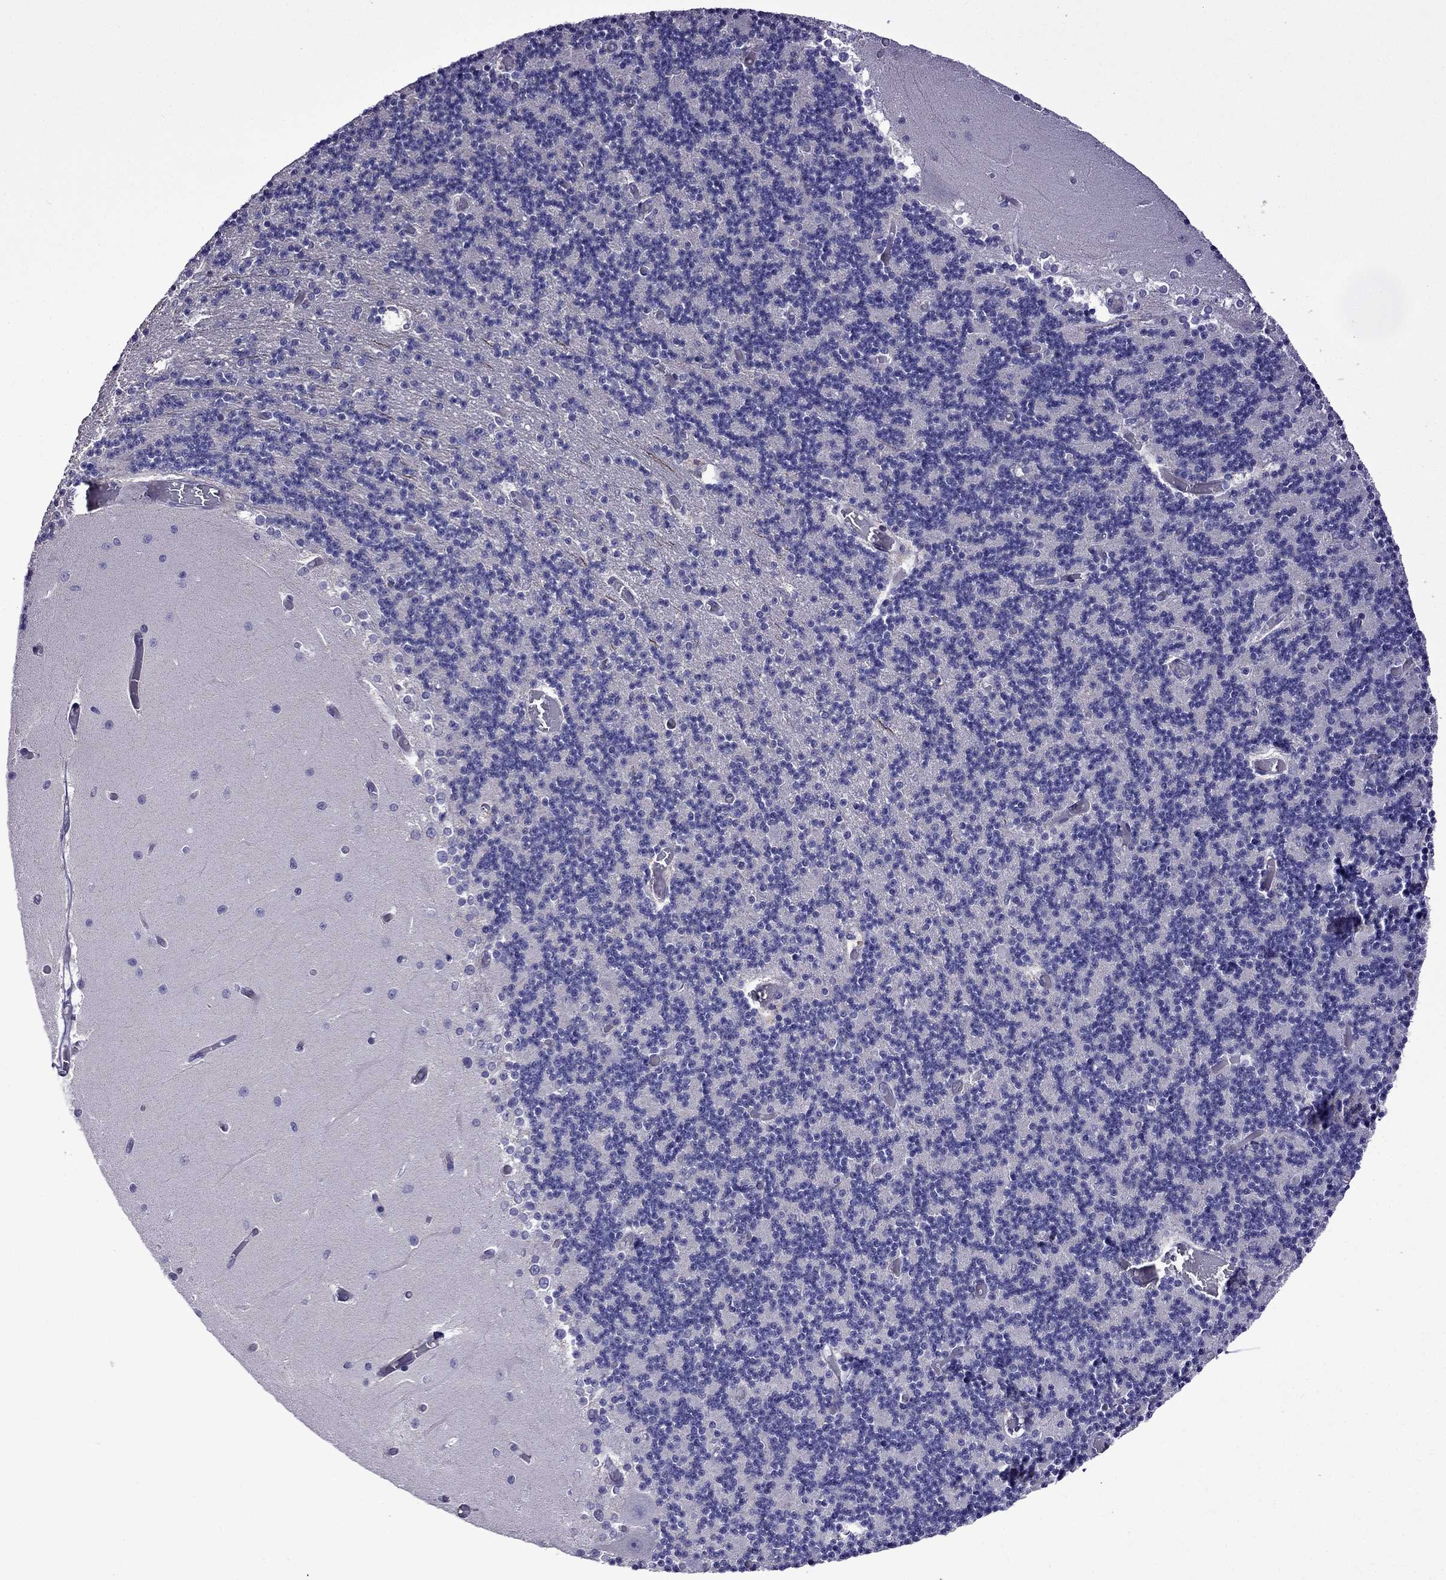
{"staining": {"intensity": "negative", "quantity": "none", "location": "none"}, "tissue": "cerebellum", "cell_type": "Cells in granular layer", "image_type": "normal", "snomed": [{"axis": "morphology", "description": "Normal tissue, NOS"}, {"axis": "topography", "description": "Cerebellum"}], "caption": "A histopathology image of cerebellum stained for a protein shows no brown staining in cells in granular layer.", "gene": "TDRD1", "patient": {"sex": "female", "age": 28}}